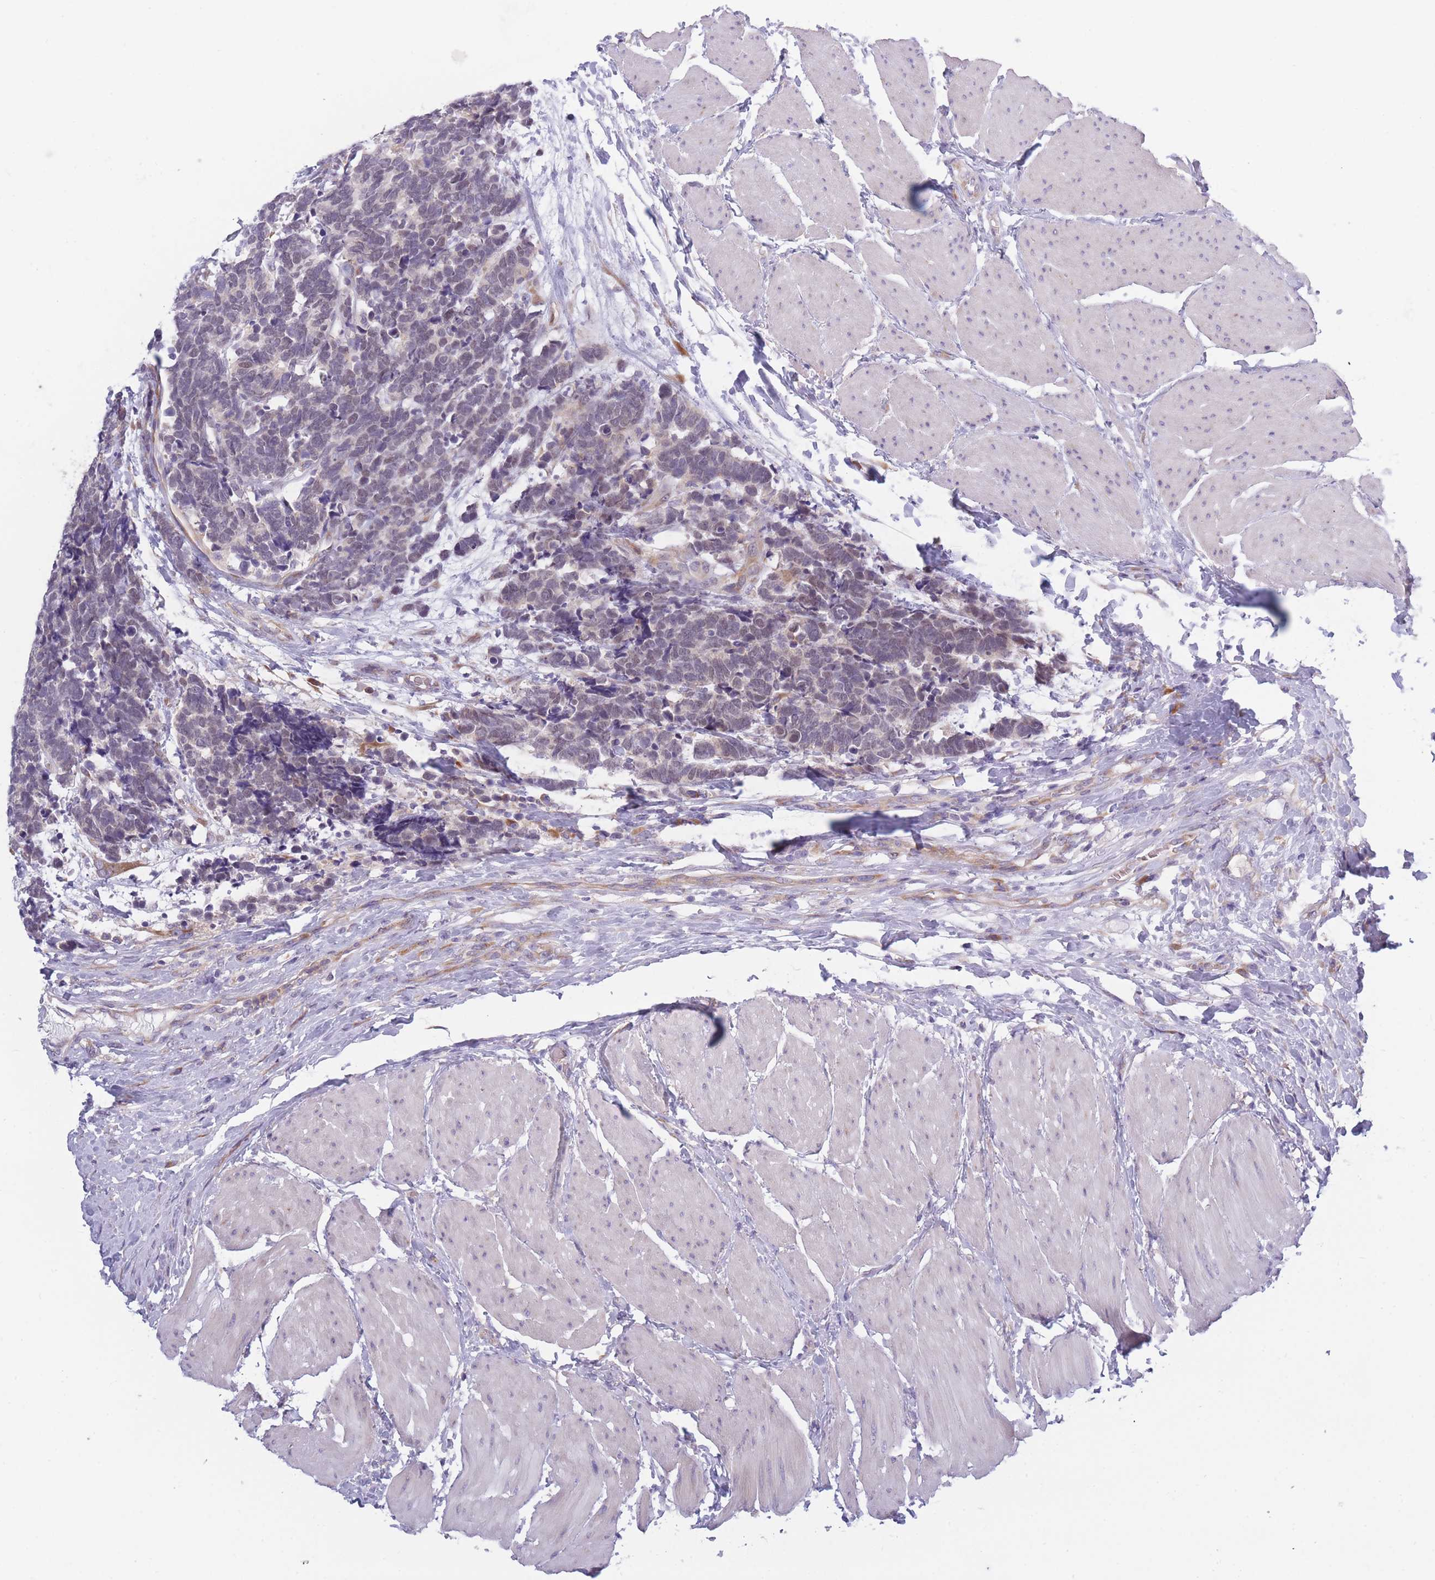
{"staining": {"intensity": "negative", "quantity": "none", "location": "none"}, "tissue": "carcinoid", "cell_type": "Tumor cells", "image_type": "cancer", "snomed": [{"axis": "morphology", "description": "Carcinoma, NOS"}, {"axis": "morphology", "description": "Carcinoid, malignant, NOS"}, {"axis": "topography", "description": "Urinary bladder"}], "caption": "There is no significant staining in tumor cells of carcinoma. (DAB (3,3'-diaminobenzidine) immunohistochemistry (IHC), high magnification).", "gene": "NDUFAF6", "patient": {"sex": "male", "age": 57}}